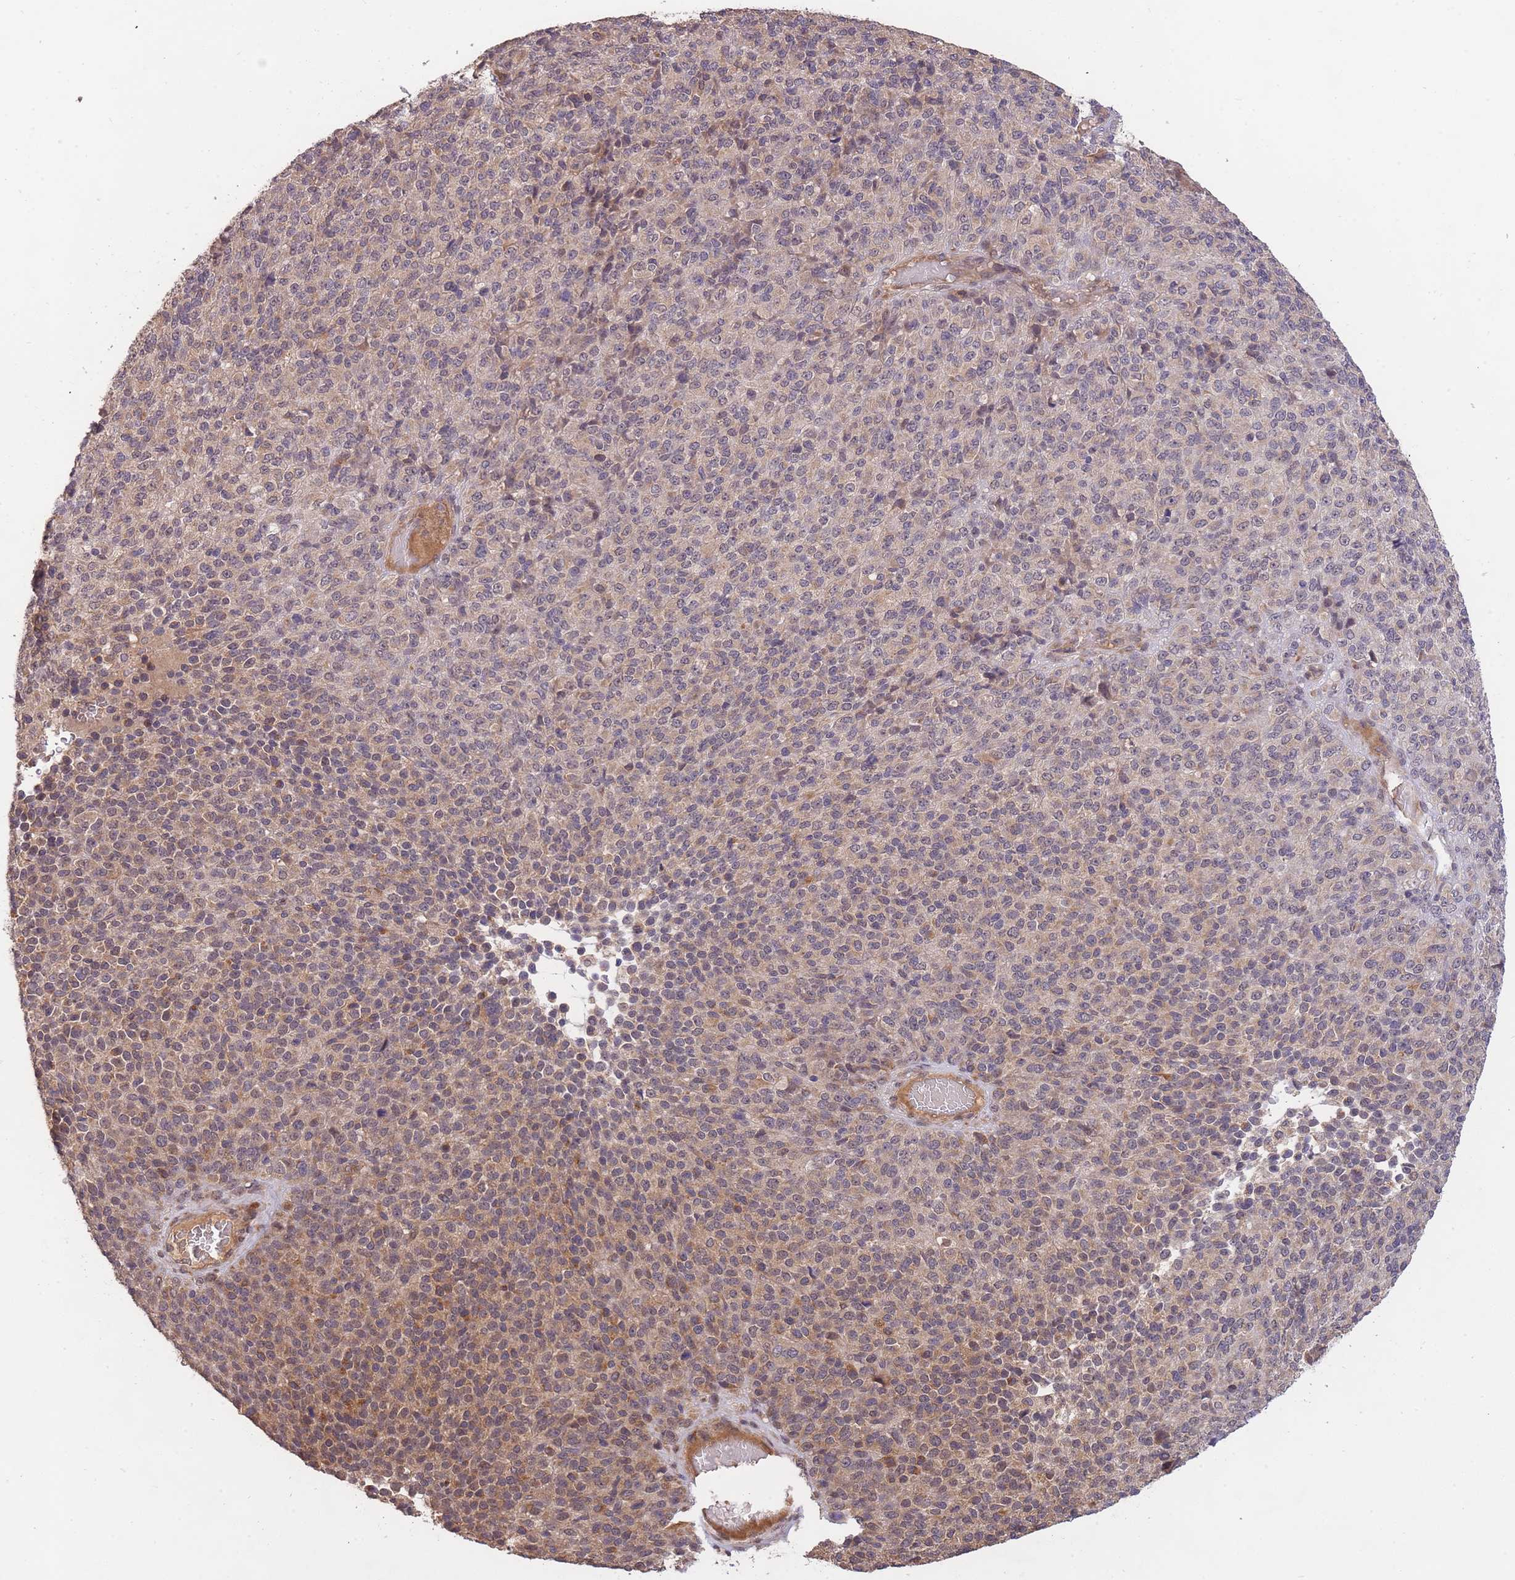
{"staining": {"intensity": "weak", "quantity": ">75%", "location": "cytoplasmic/membranous,nuclear"}, "tissue": "melanoma", "cell_type": "Tumor cells", "image_type": "cancer", "snomed": [{"axis": "morphology", "description": "Malignant melanoma, Metastatic site"}, {"axis": "topography", "description": "Brain"}], "caption": "About >75% of tumor cells in melanoma demonstrate weak cytoplasmic/membranous and nuclear protein staining as visualized by brown immunohistochemical staining.", "gene": "SMC6", "patient": {"sex": "female", "age": 56}}